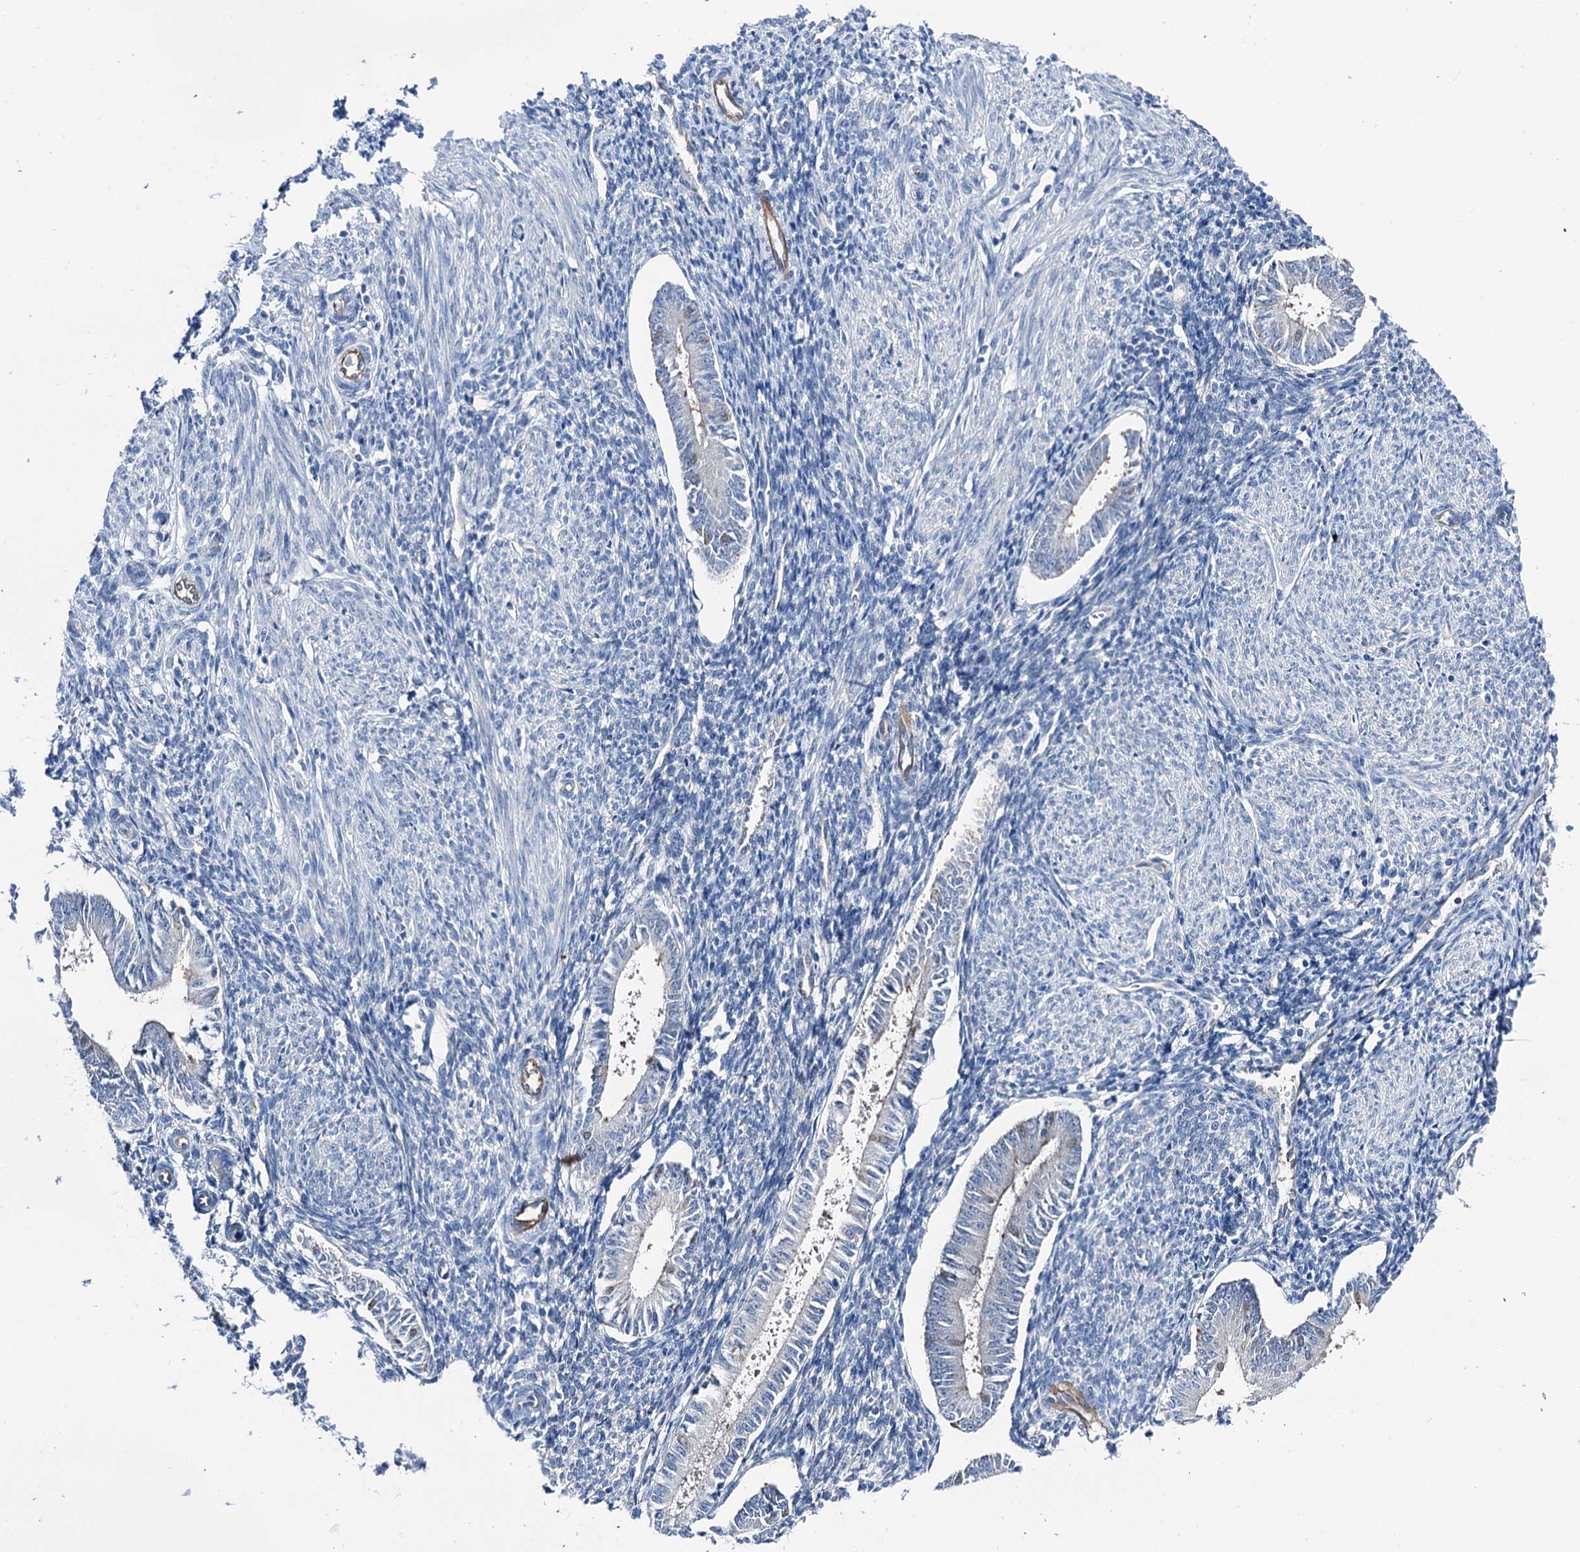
{"staining": {"intensity": "negative", "quantity": "none", "location": "none"}, "tissue": "endometrium", "cell_type": "Cells in endometrial stroma", "image_type": "normal", "snomed": [{"axis": "morphology", "description": "Normal tissue, NOS"}, {"axis": "topography", "description": "Uterus"}, {"axis": "topography", "description": "Endometrium"}], "caption": "Protein analysis of benign endometrium demonstrates no significant staining in cells in endometrial stroma. (Brightfield microscopy of DAB immunohistochemistry at high magnification).", "gene": "SHROOM1", "patient": {"sex": "female", "age": 48}}